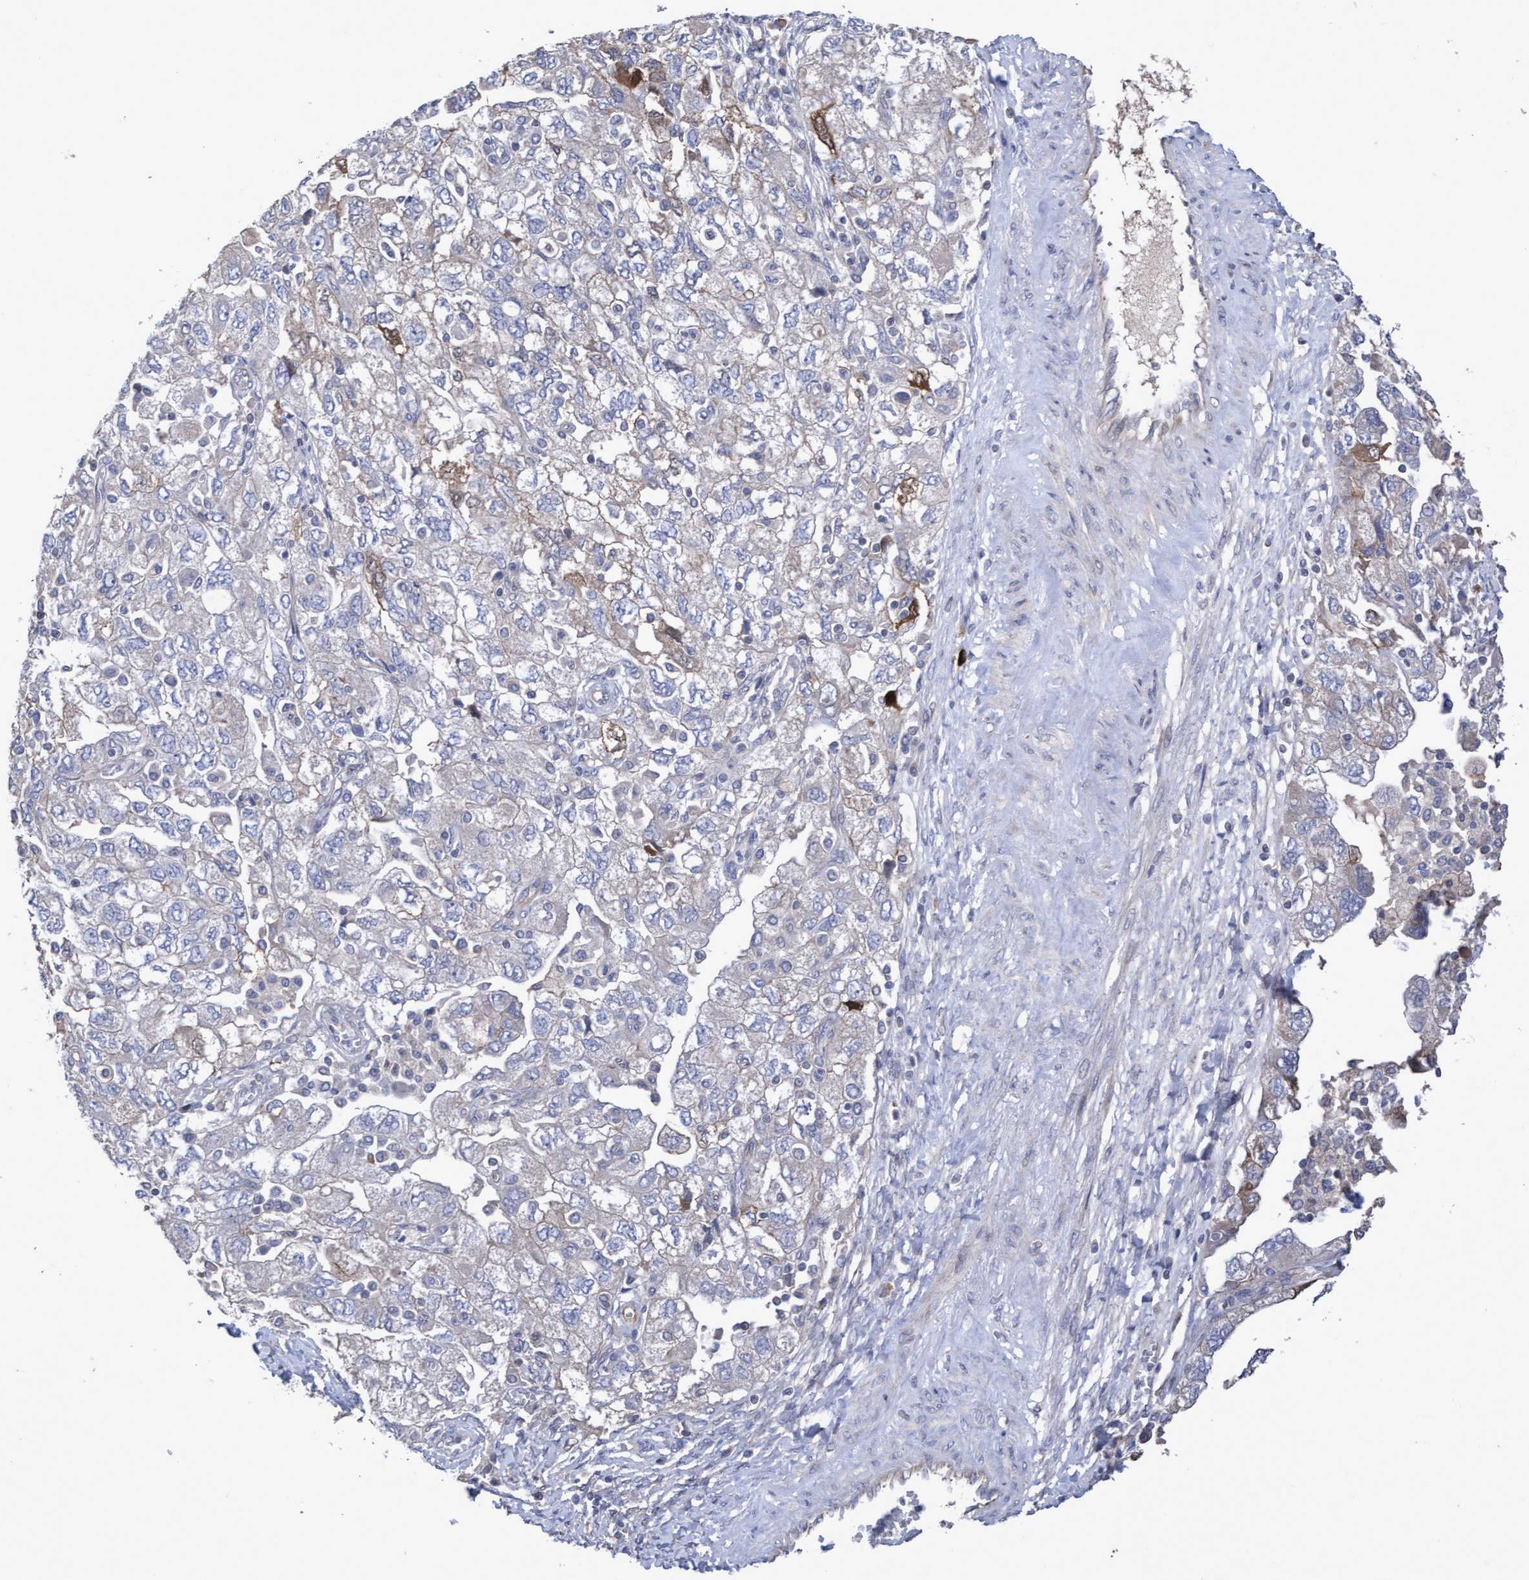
{"staining": {"intensity": "moderate", "quantity": "<25%", "location": "cytoplasmic/membranous"}, "tissue": "ovarian cancer", "cell_type": "Tumor cells", "image_type": "cancer", "snomed": [{"axis": "morphology", "description": "Carcinoma, NOS"}, {"axis": "morphology", "description": "Cystadenocarcinoma, serous, NOS"}, {"axis": "topography", "description": "Ovary"}], "caption": "DAB (3,3'-diaminobenzidine) immunohistochemical staining of ovarian cancer reveals moderate cytoplasmic/membranous protein positivity in about <25% of tumor cells.", "gene": "KRT24", "patient": {"sex": "female", "age": 69}}